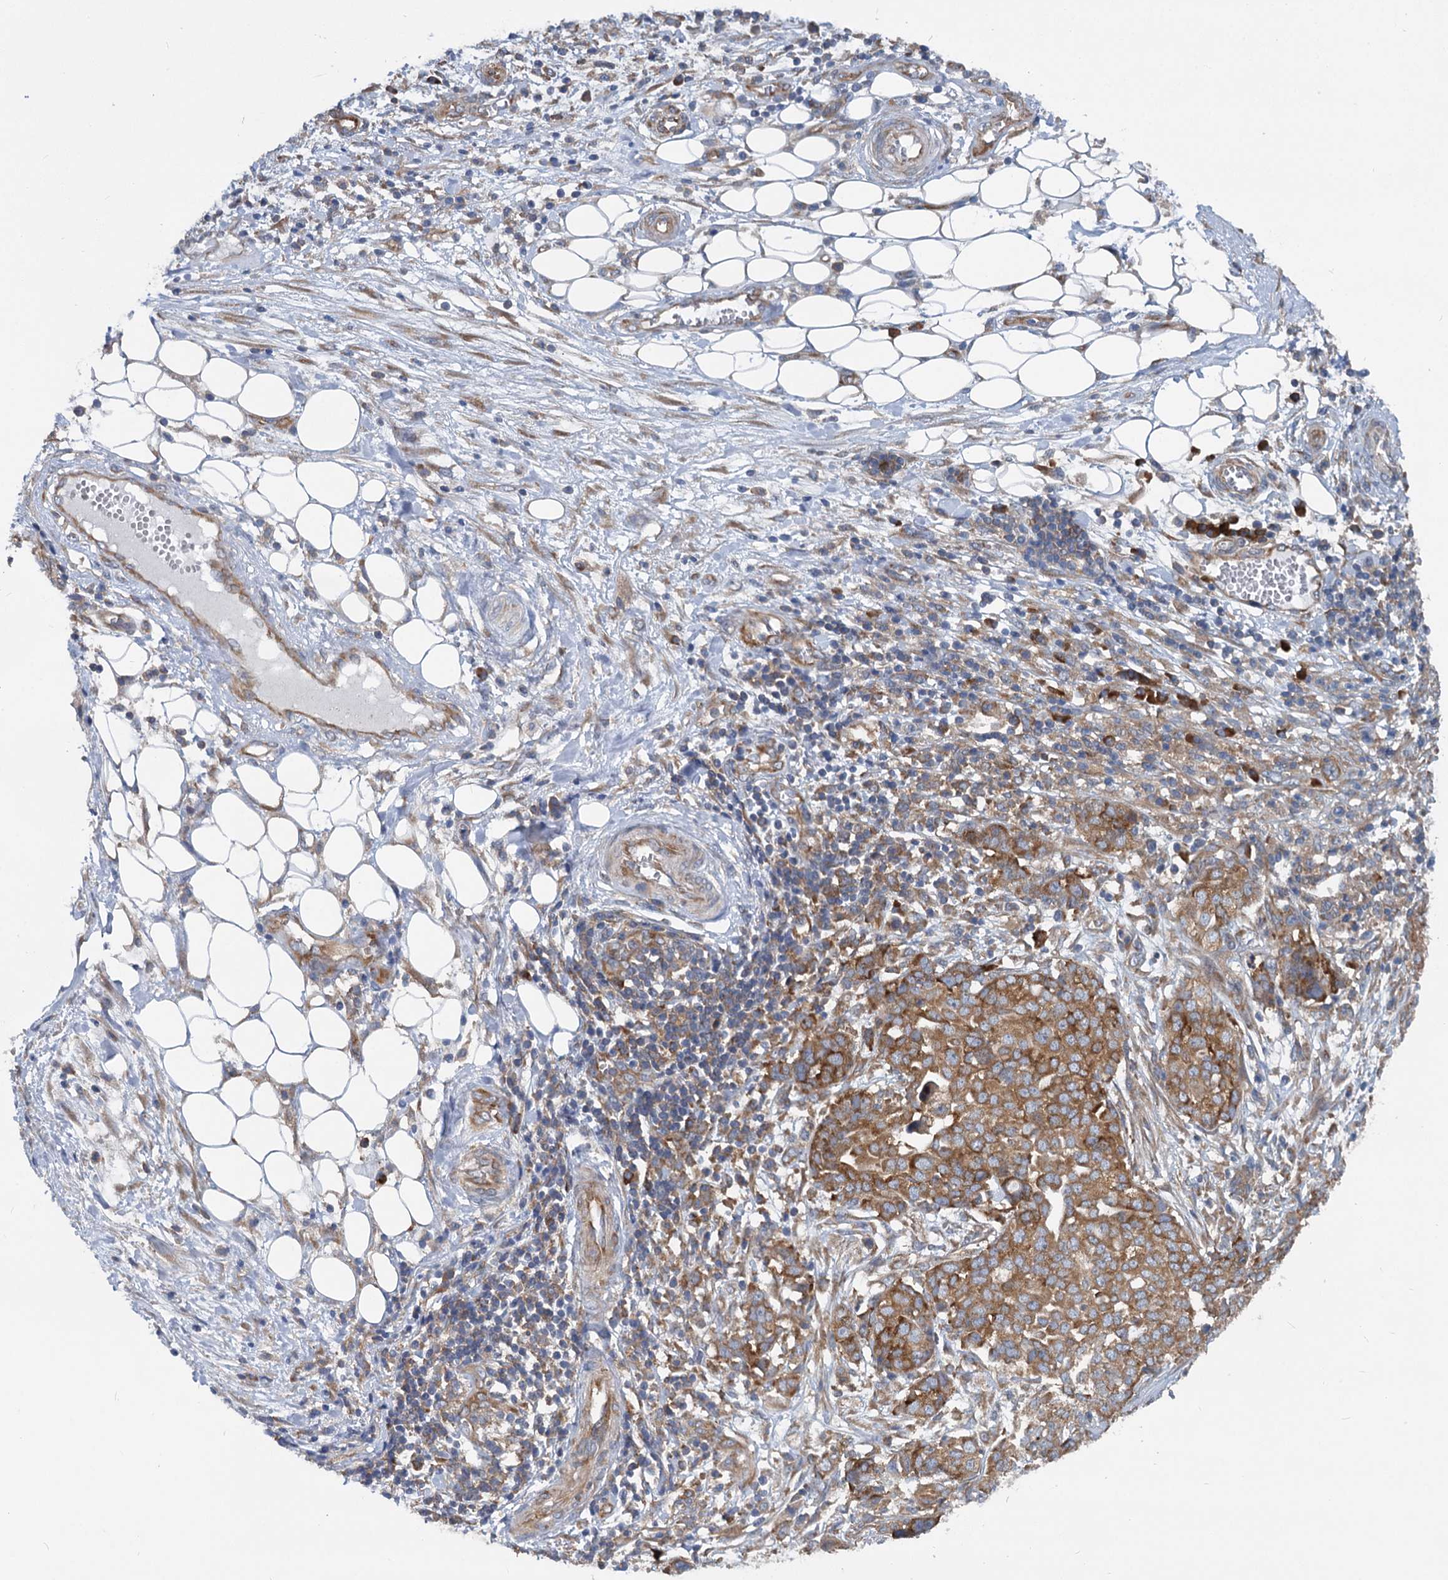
{"staining": {"intensity": "moderate", "quantity": ">75%", "location": "cytoplasmic/membranous"}, "tissue": "ovarian cancer", "cell_type": "Tumor cells", "image_type": "cancer", "snomed": [{"axis": "morphology", "description": "Cystadenocarcinoma, serous, NOS"}, {"axis": "topography", "description": "Soft tissue"}, {"axis": "topography", "description": "Ovary"}], "caption": "Human ovarian cancer stained with a protein marker reveals moderate staining in tumor cells.", "gene": "EIF2B2", "patient": {"sex": "female", "age": 57}}